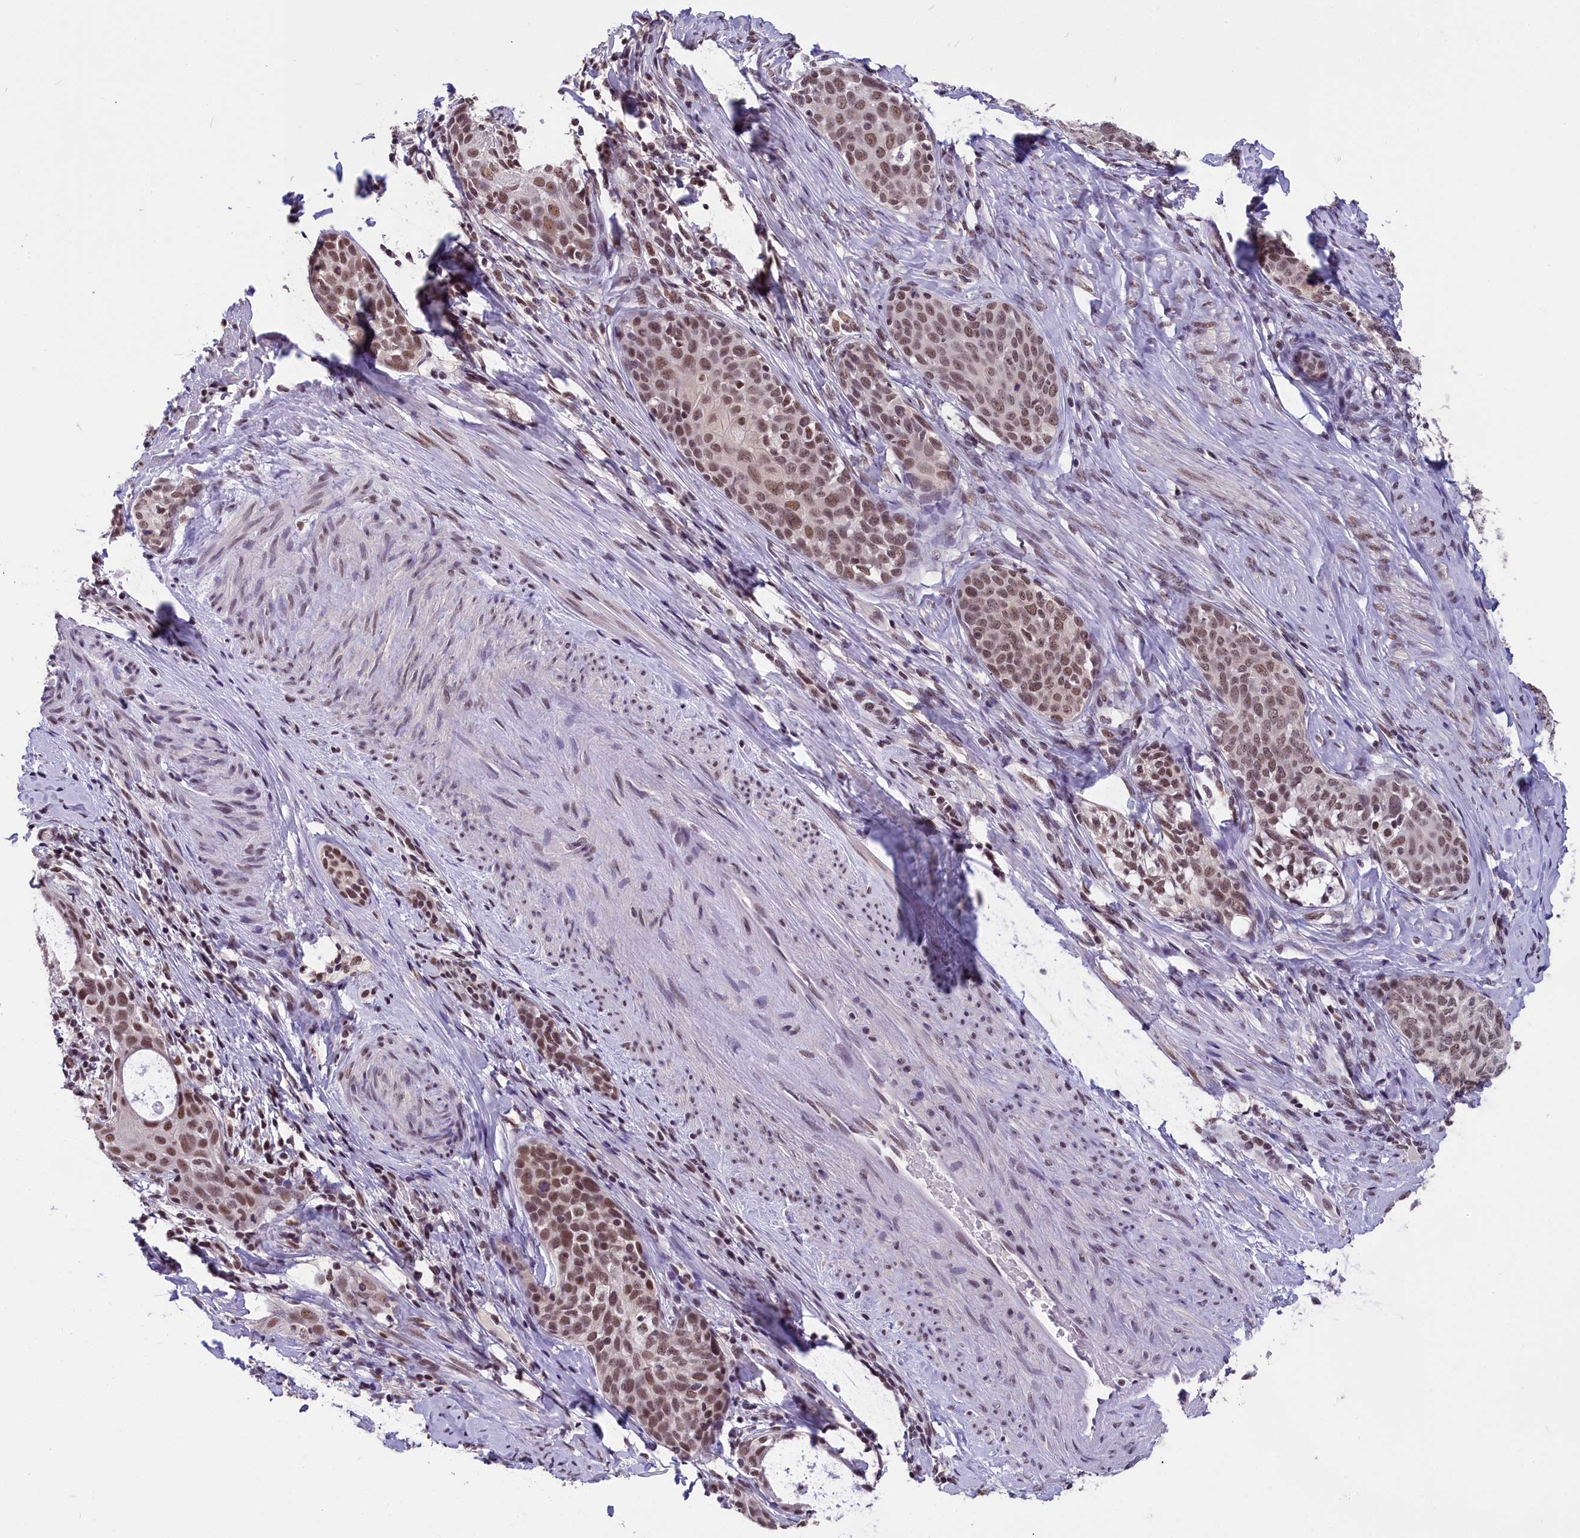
{"staining": {"intensity": "moderate", "quantity": ">75%", "location": "nuclear"}, "tissue": "cervical cancer", "cell_type": "Tumor cells", "image_type": "cancer", "snomed": [{"axis": "morphology", "description": "Squamous cell carcinoma, NOS"}, {"axis": "morphology", "description": "Adenocarcinoma, NOS"}, {"axis": "topography", "description": "Cervix"}], "caption": "Immunohistochemistry of human cervical cancer displays medium levels of moderate nuclear staining in about >75% of tumor cells.", "gene": "ZC3H4", "patient": {"sex": "female", "age": 52}}